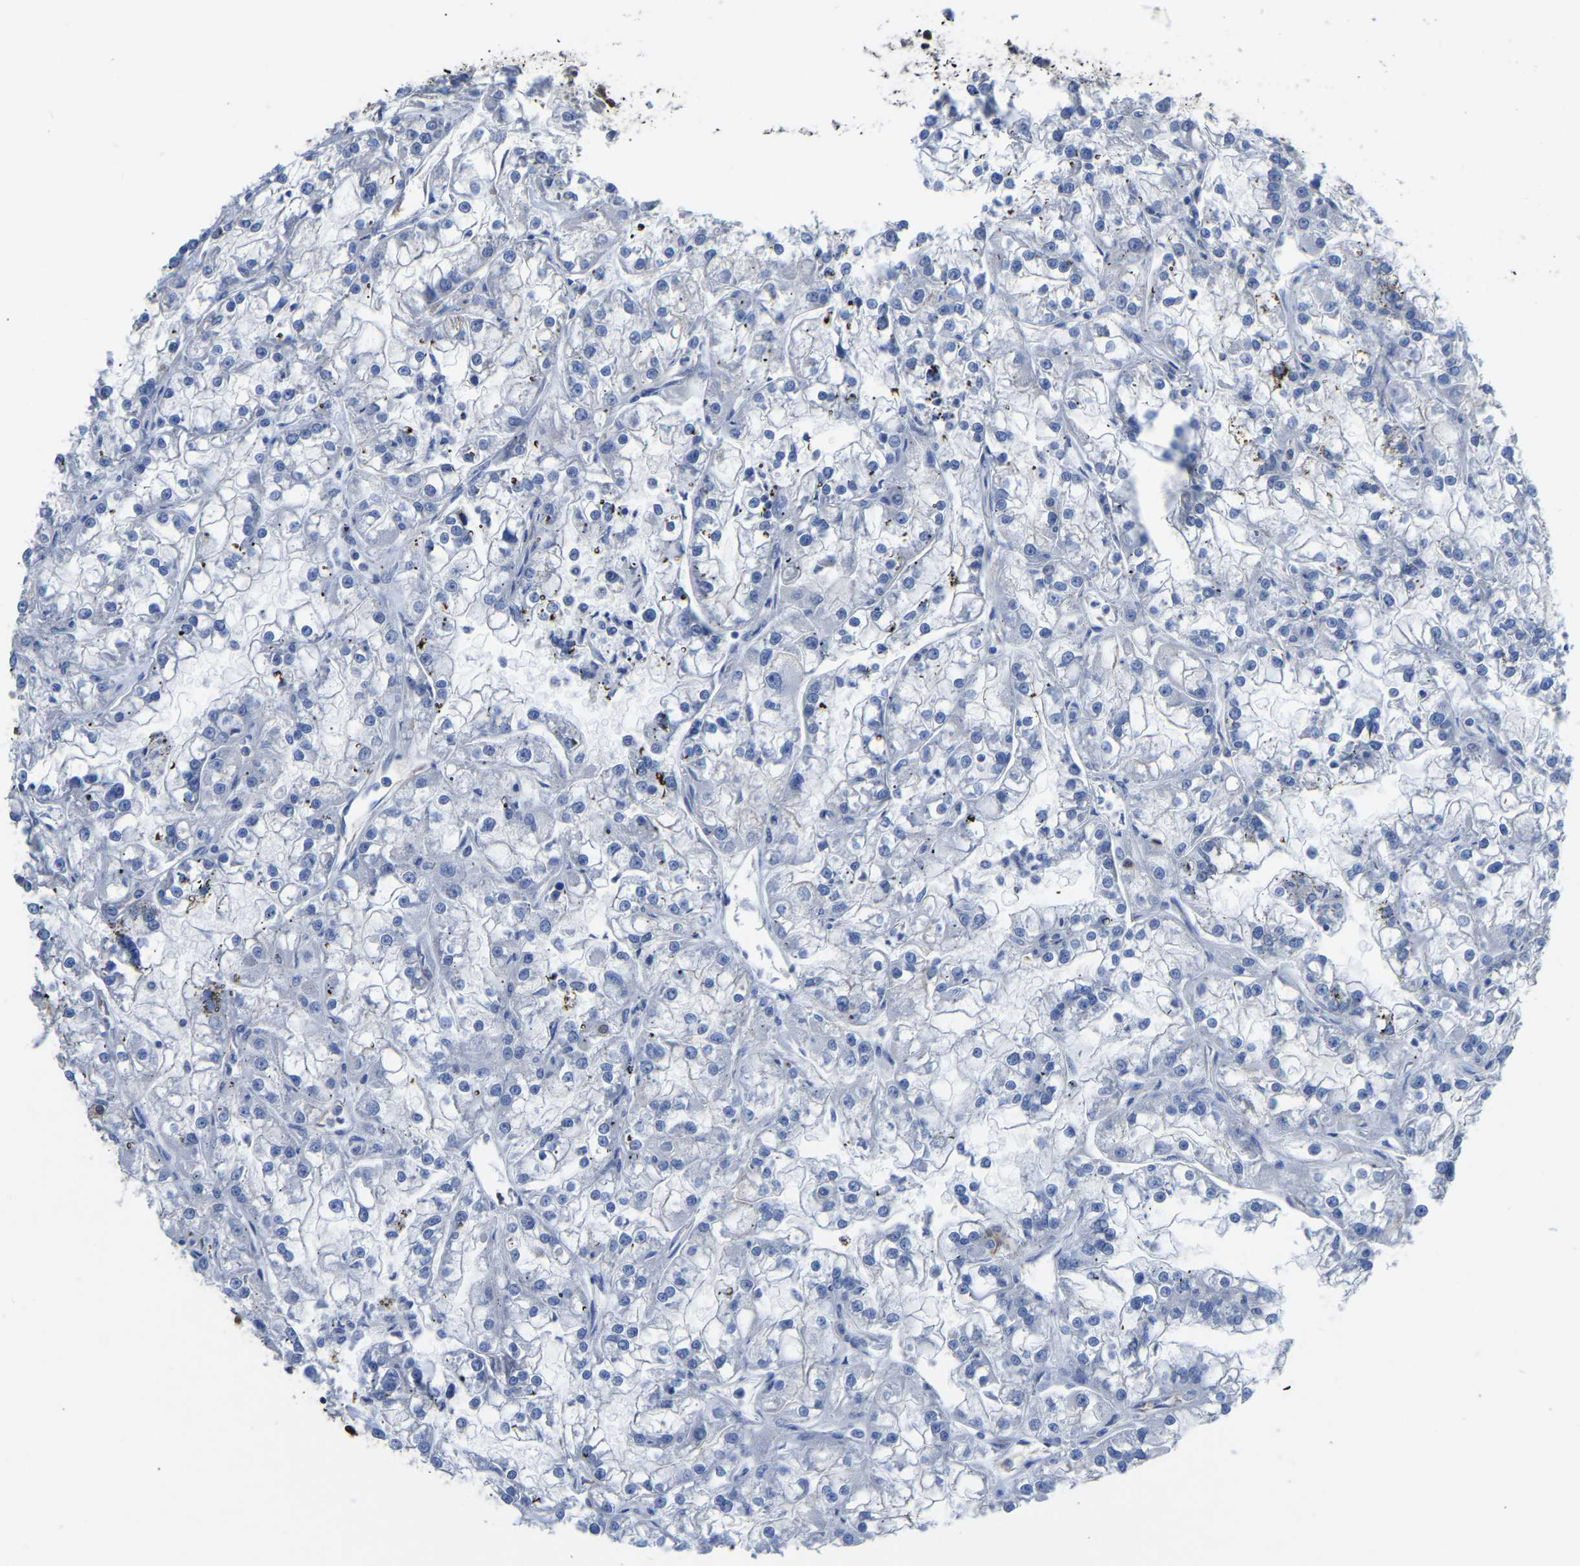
{"staining": {"intensity": "negative", "quantity": "none", "location": "none"}, "tissue": "renal cancer", "cell_type": "Tumor cells", "image_type": "cancer", "snomed": [{"axis": "morphology", "description": "Adenocarcinoma, NOS"}, {"axis": "topography", "description": "Kidney"}], "caption": "Tumor cells show no significant protein positivity in renal cancer.", "gene": "KLRG2", "patient": {"sex": "female", "age": 52}}